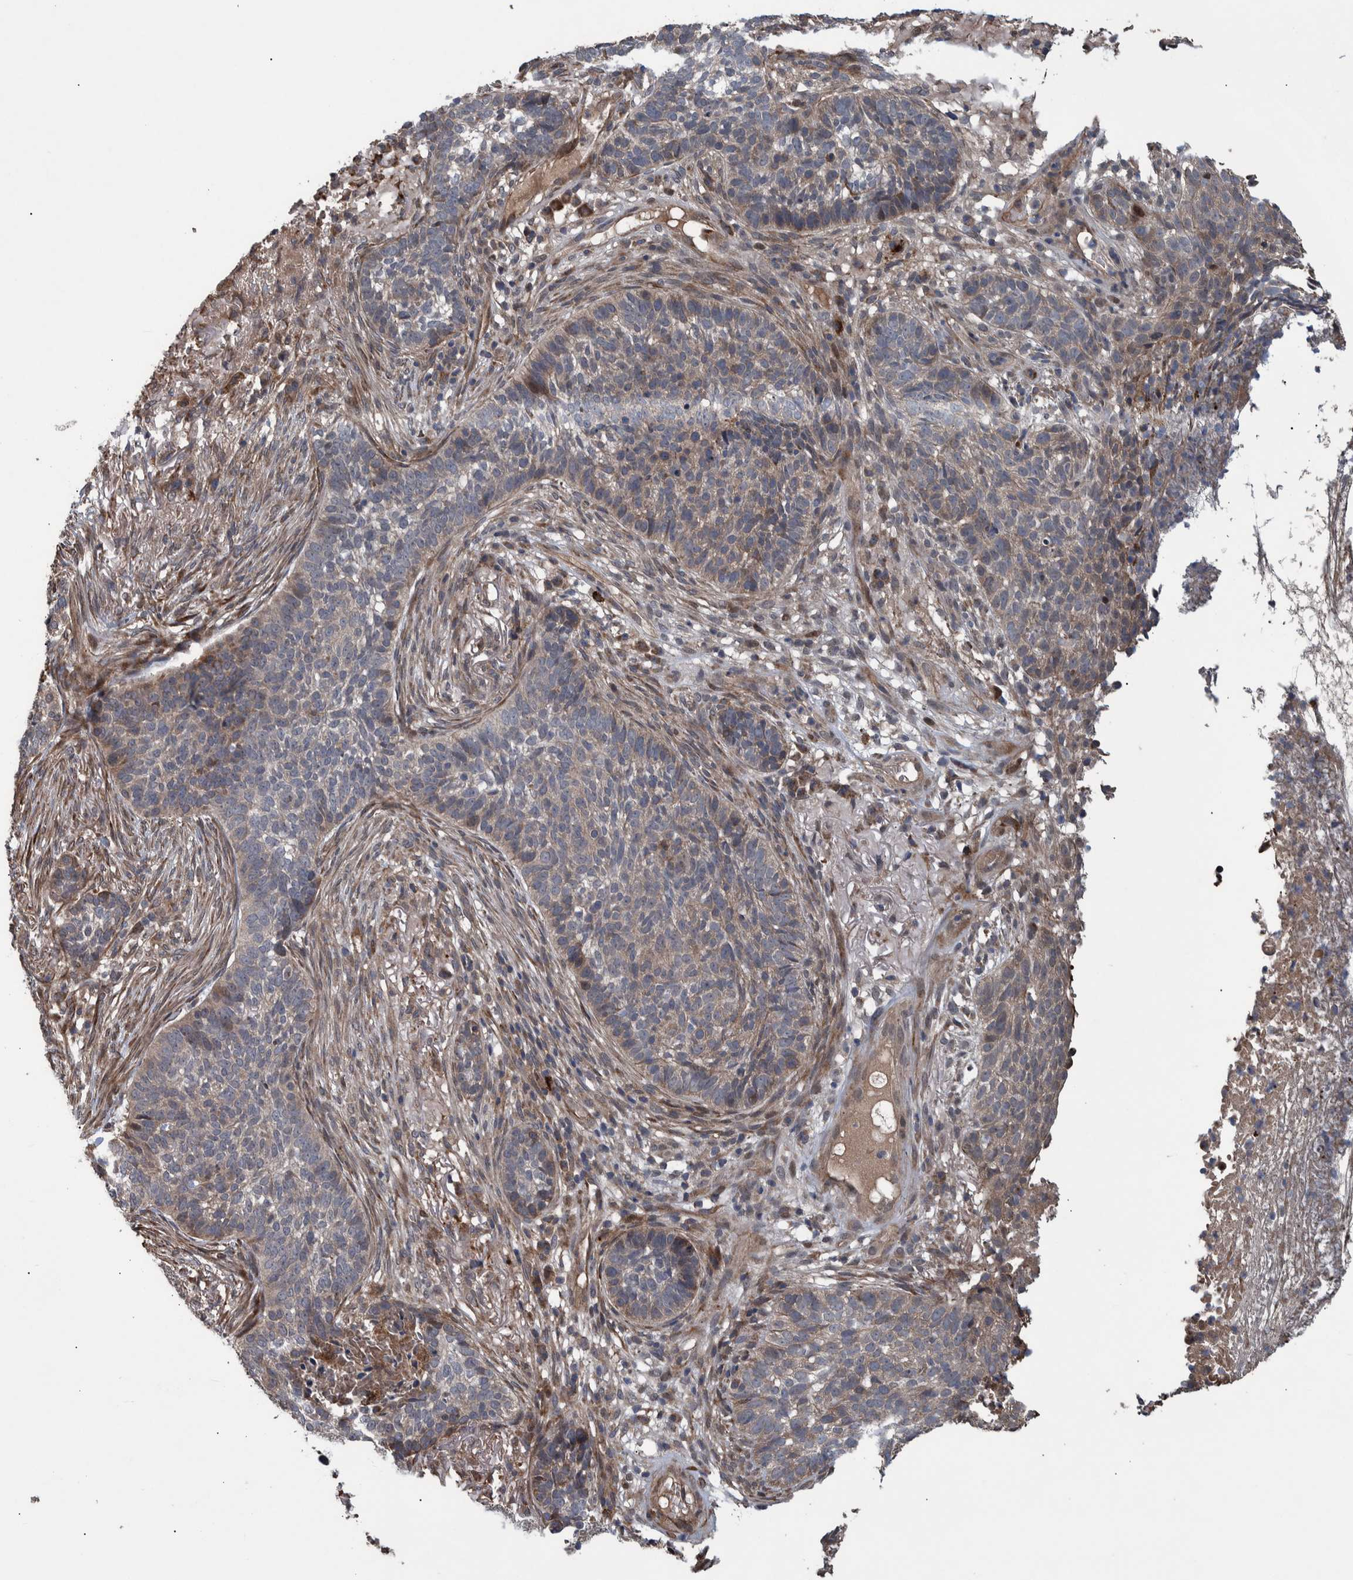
{"staining": {"intensity": "weak", "quantity": "<25%", "location": "cytoplasmic/membranous"}, "tissue": "skin cancer", "cell_type": "Tumor cells", "image_type": "cancer", "snomed": [{"axis": "morphology", "description": "Basal cell carcinoma"}, {"axis": "topography", "description": "Skin"}], "caption": "This is a micrograph of immunohistochemistry staining of skin basal cell carcinoma, which shows no expression in tumor cells.", "gene": "B3GNTL1", "patient": {"sex": "male", "age": 85}}